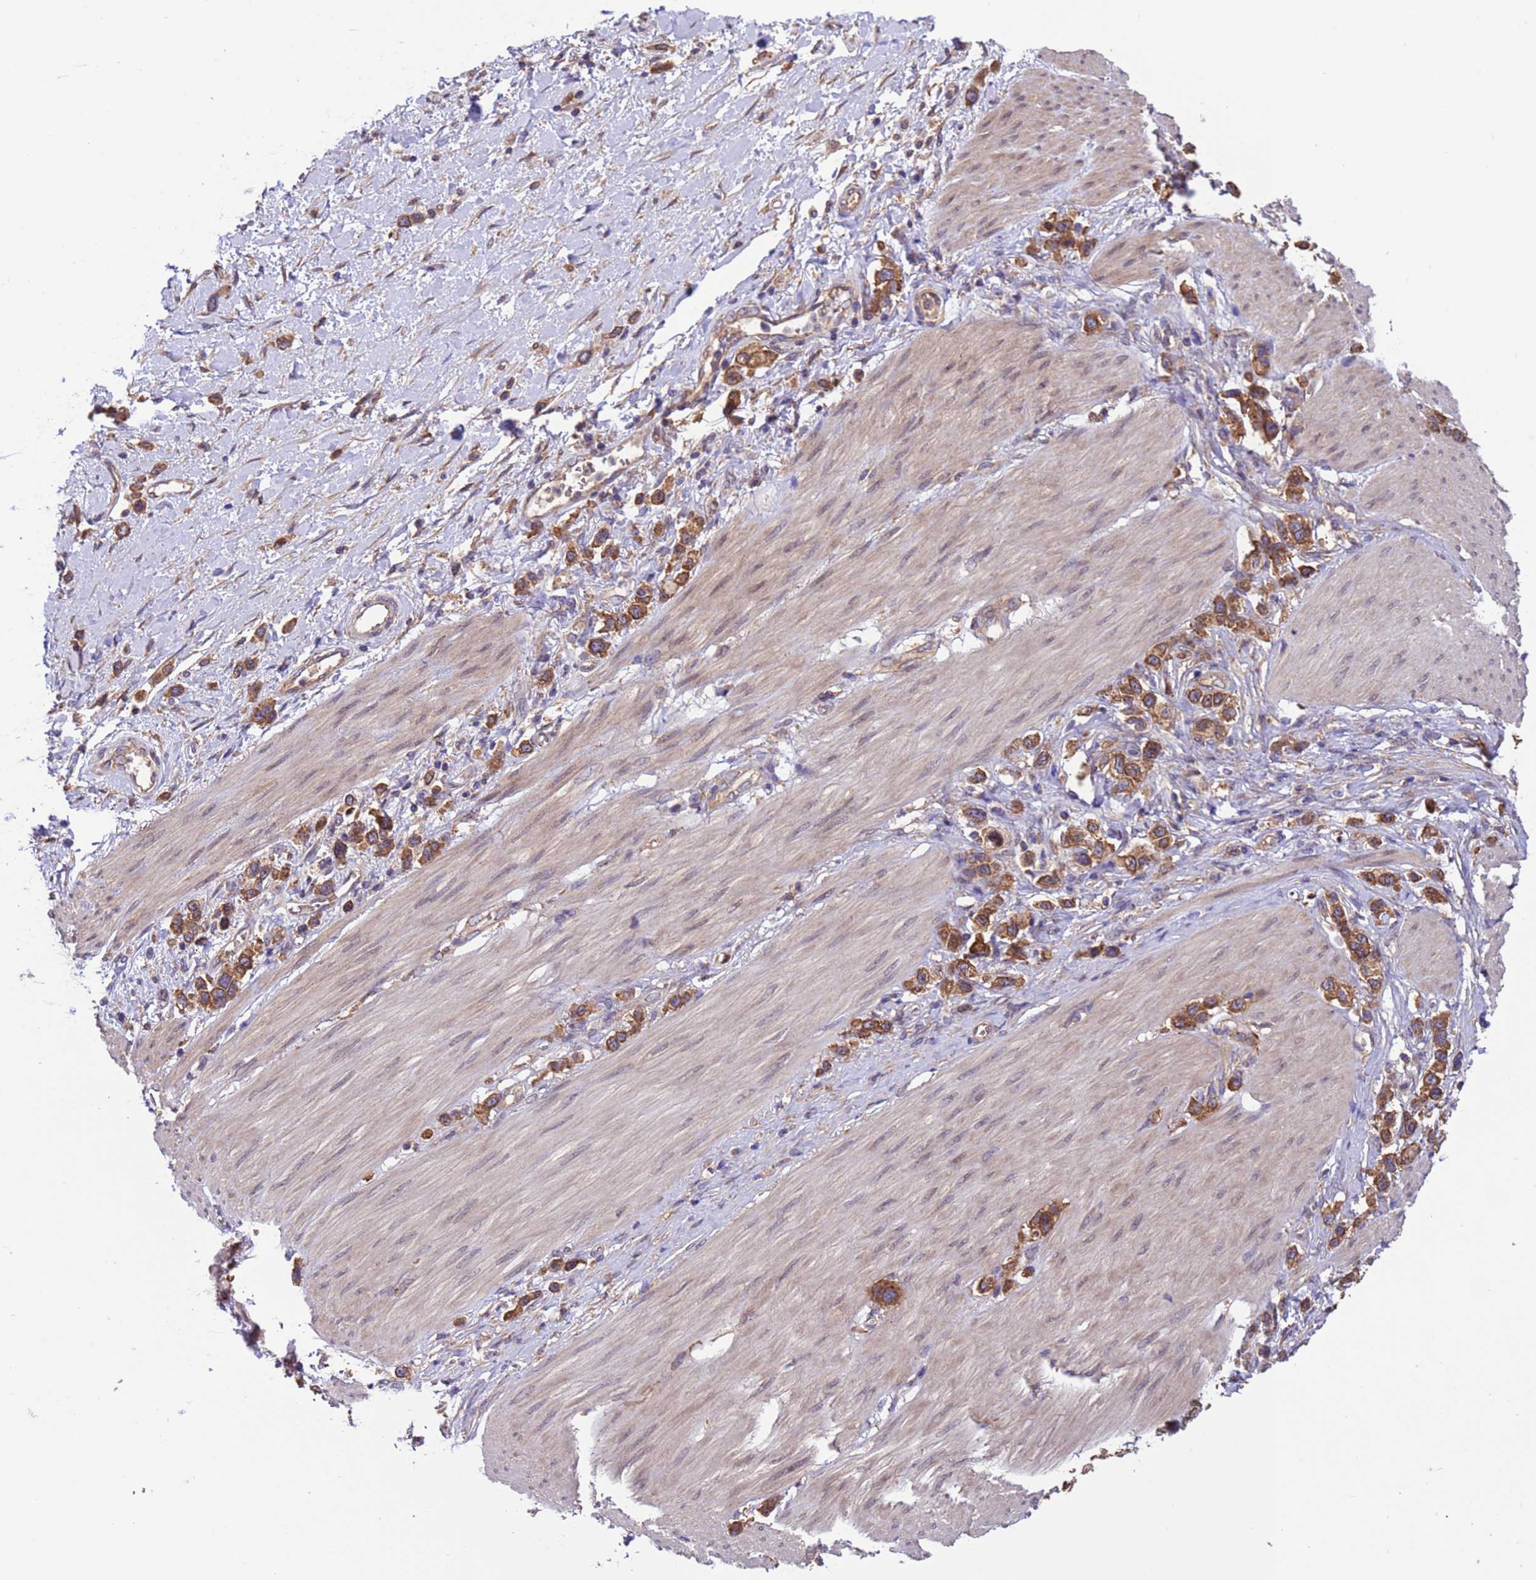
{"staining": {"intensity": "strong", "quantity": ">75%", "location": "cytoplasmic/membranous"}, "tissue": "stomach cancer", "cell_type": "Tumor cells", "image_type": "cancer", "snomed": [{"axis": "morphology", "description": "Normal tissue, NOS"}, {"axis": "morphology", "description": "Adenocarcinoma, NOS"}, {"axis": "topography", "description": "Stomach, upper"}, {"axis": "topography", "description": "Stomach"}], "caption": "This micrograph displays immunohistochemistry staining of human stomach cancer, with high strong cytoplasmic/membranous staining in about >75% of tumor cells.", "gene": "ARHGAP12", "patient": {"sex": "female", "age": 65}}